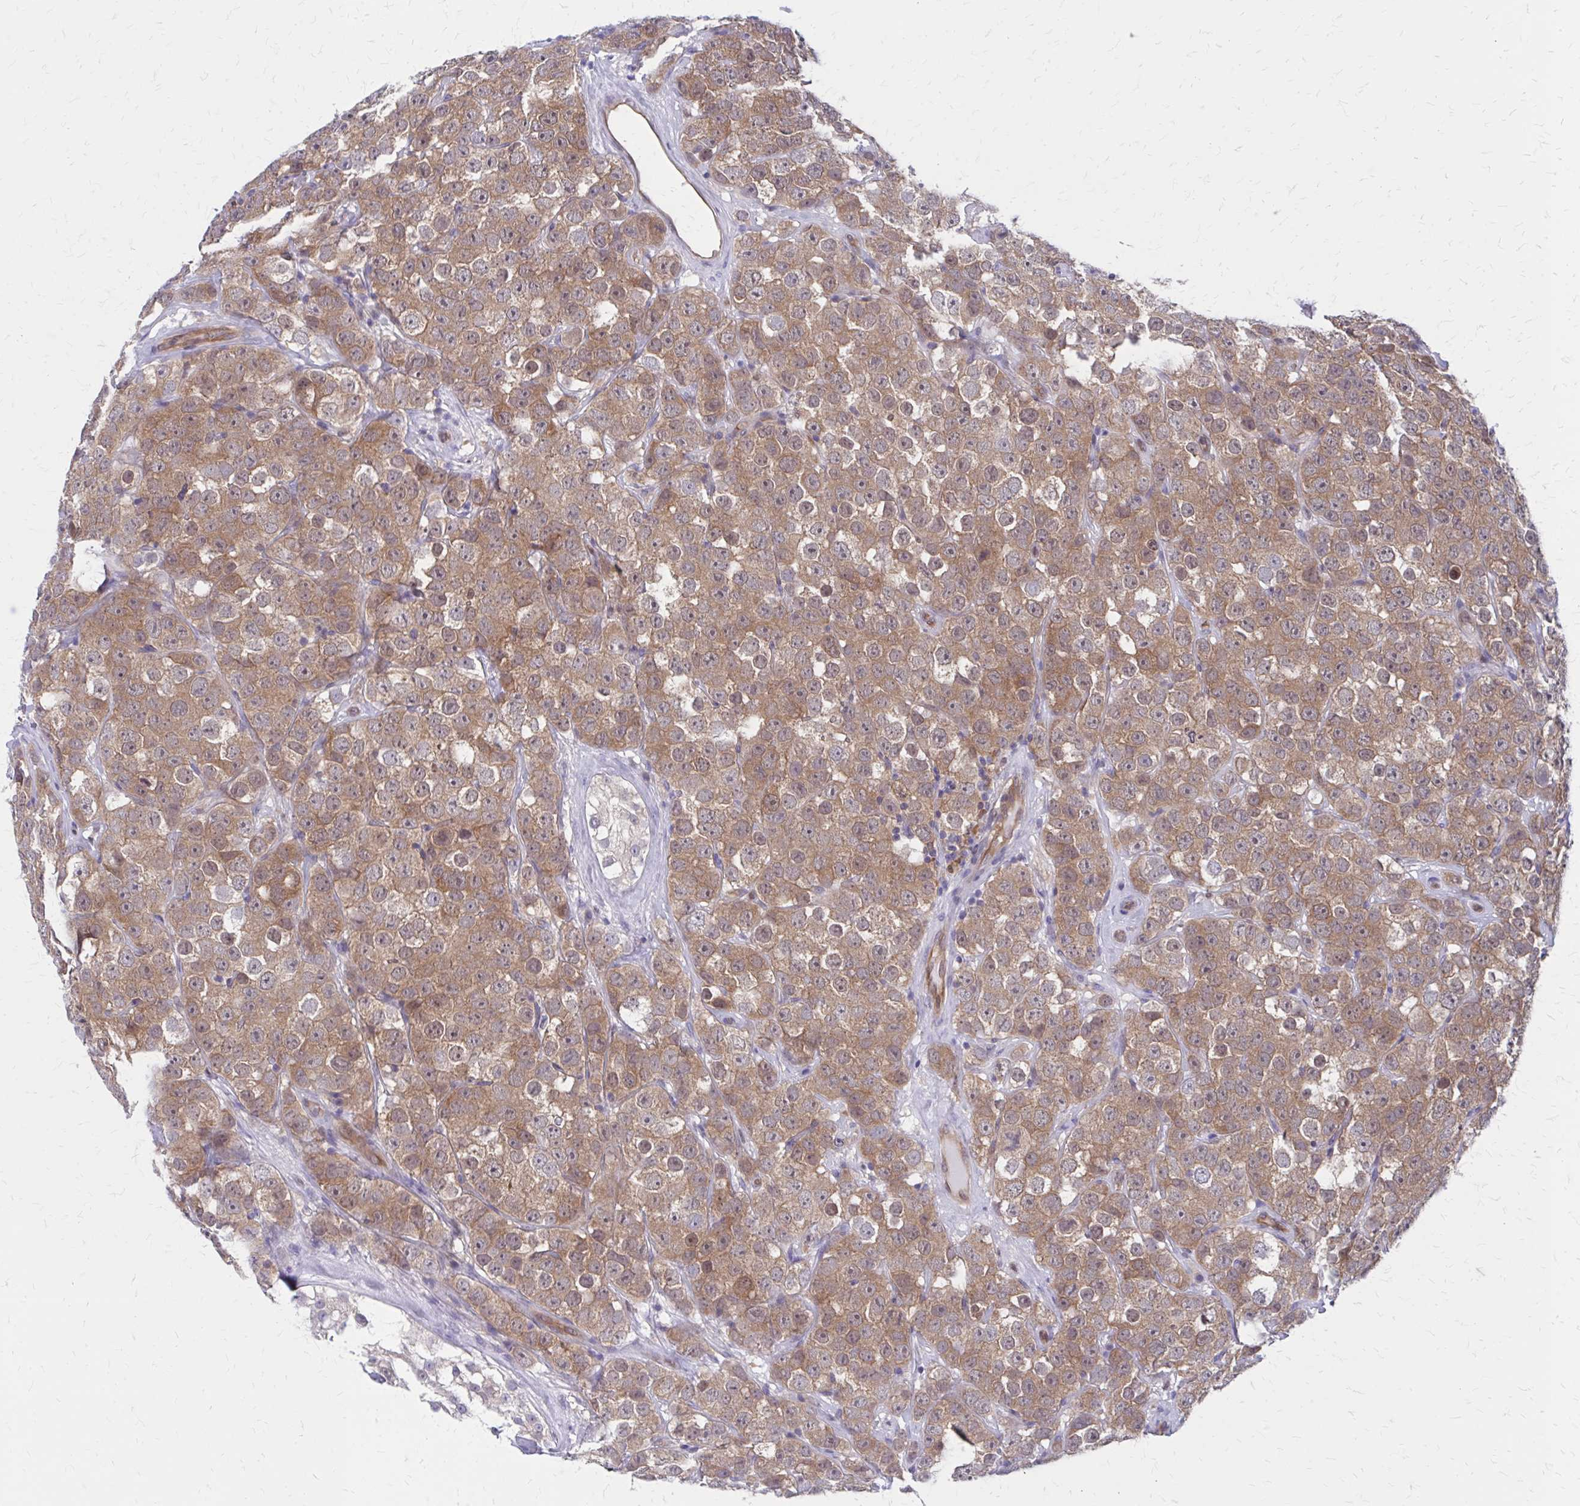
{"staining": {"intensity": "moderate", "quantity": ">75%", "location": "cytoplasmic/membranous,nuclear"}, "tissue": "testis cancer", "cell_type": "Tumor cells", "image_type": "cancer", "snomed": [{"axis": "morphology", "description": "Seminoma, NOS"}, {"axis": "topography", "description": "Testis"}], "caption": "A high-resolution image shows IHC staining of testis cancer, which shows moderate cytoplasmic/membranous and nuclear staining in approximately >75% of tumor cells.", "gene": "CLIC2", "patient": {"sex": "male", "age": 28}}